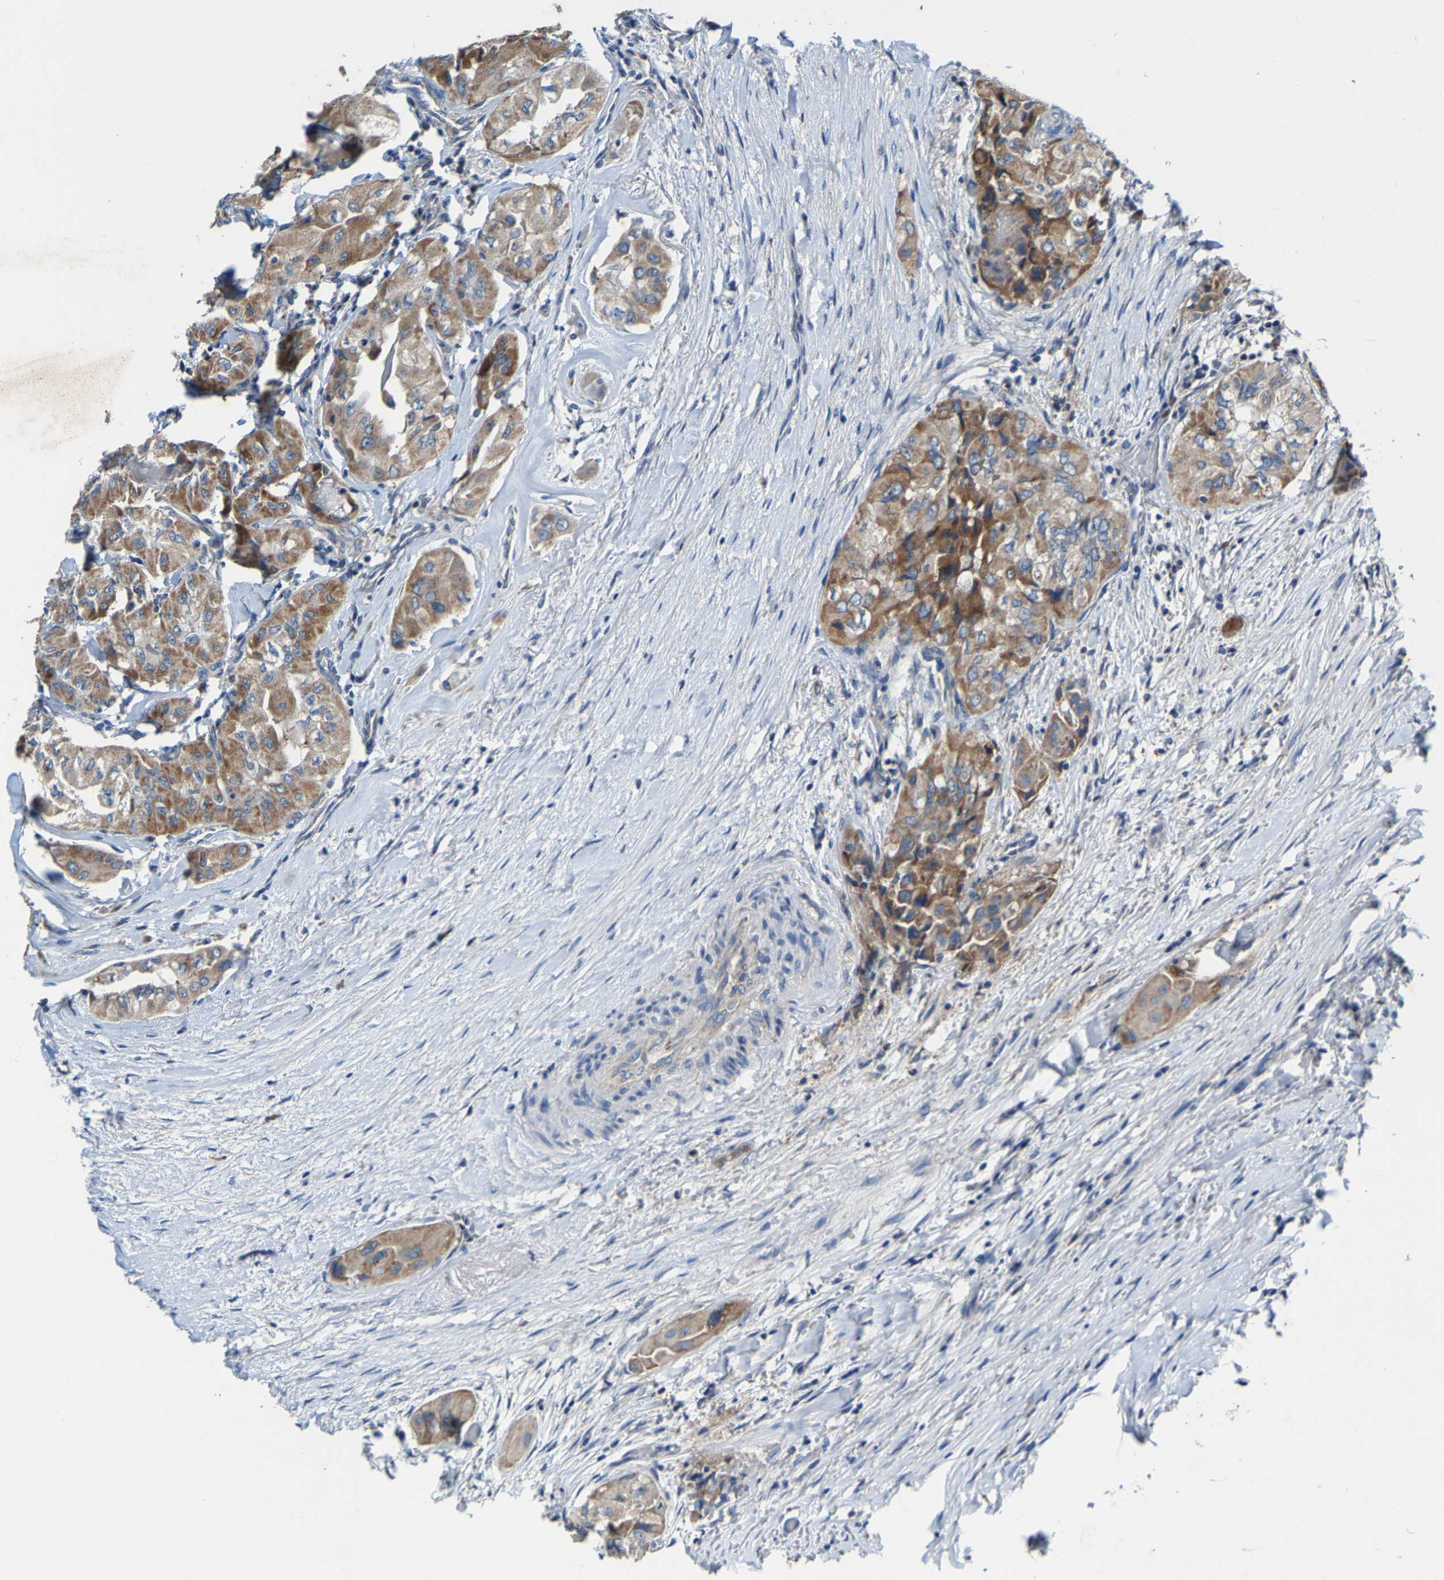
{"staining": {"intensity": "moderate", "quantity": ">75%", "location": "cytoplasmic/membranous"}, "tissue": "thyroid cancer", "cell_type": "Tumor cells", "image_type": "cancer", "snomed": [{"axis": "morphology", "description": "Papillary adenocarcinoma, NOS"}, {"axis": "topography", "description": "Thyroid gland"}], "caption": "Thyroid cancer (papillary adenocarcinoma) stained with immunohistochemistry demonstrates moderate cytoplasmic/membranous staining in approximately >75% of tumor cells.", "gene": "SLC25A25", "patient": {"sex": "female", "age": 59}}